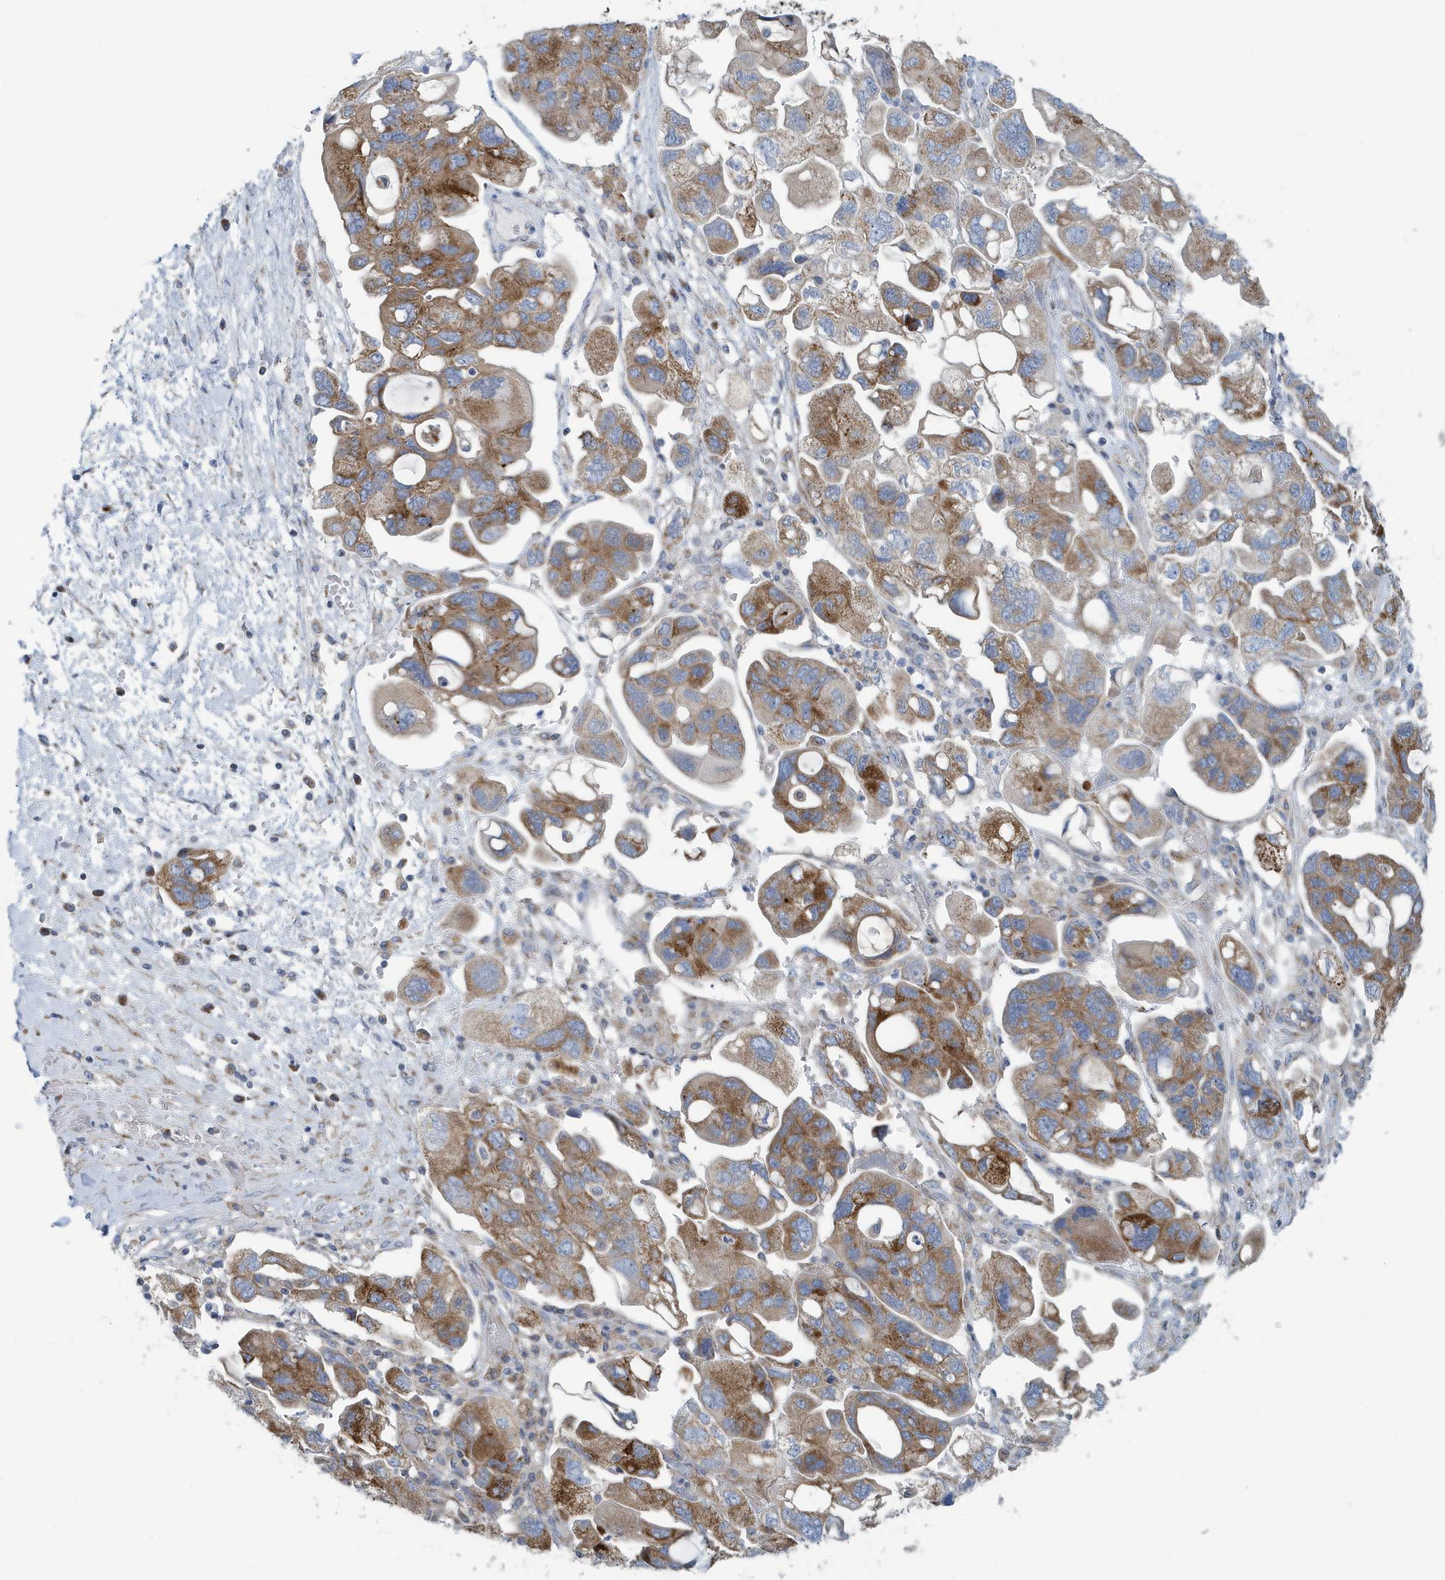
{"staining": {"intensity": "moderate", "quantity": ">75%", "location": "cytoplasmic/membranous"}, "tissue": "ovarian cancer", "cell_type": "Tumor cells", "image_type": "cancer", "snomed": [{"axis": "morphology", "description": "Carcinoma, NOS"}, {"axis": "morphology", "description": "Cystadenocarcinoma, serous, NOS"}, {"axis": "topography", "description": "Ovary"}], "caption": "Immunohistochemistry (DAB (3,3'-diaminobenzidine)) staining of human ovarian cancer (serous cystadenocarcinoma) demonstrates moderate cytoplasmic/membranous protein expression in about >75% of tumor cells. (DAB IHC, brown staining for protein, blue staining for nuclei).", "gene": "PPM1M", "patient": {"sex": "female", "age": 69}}